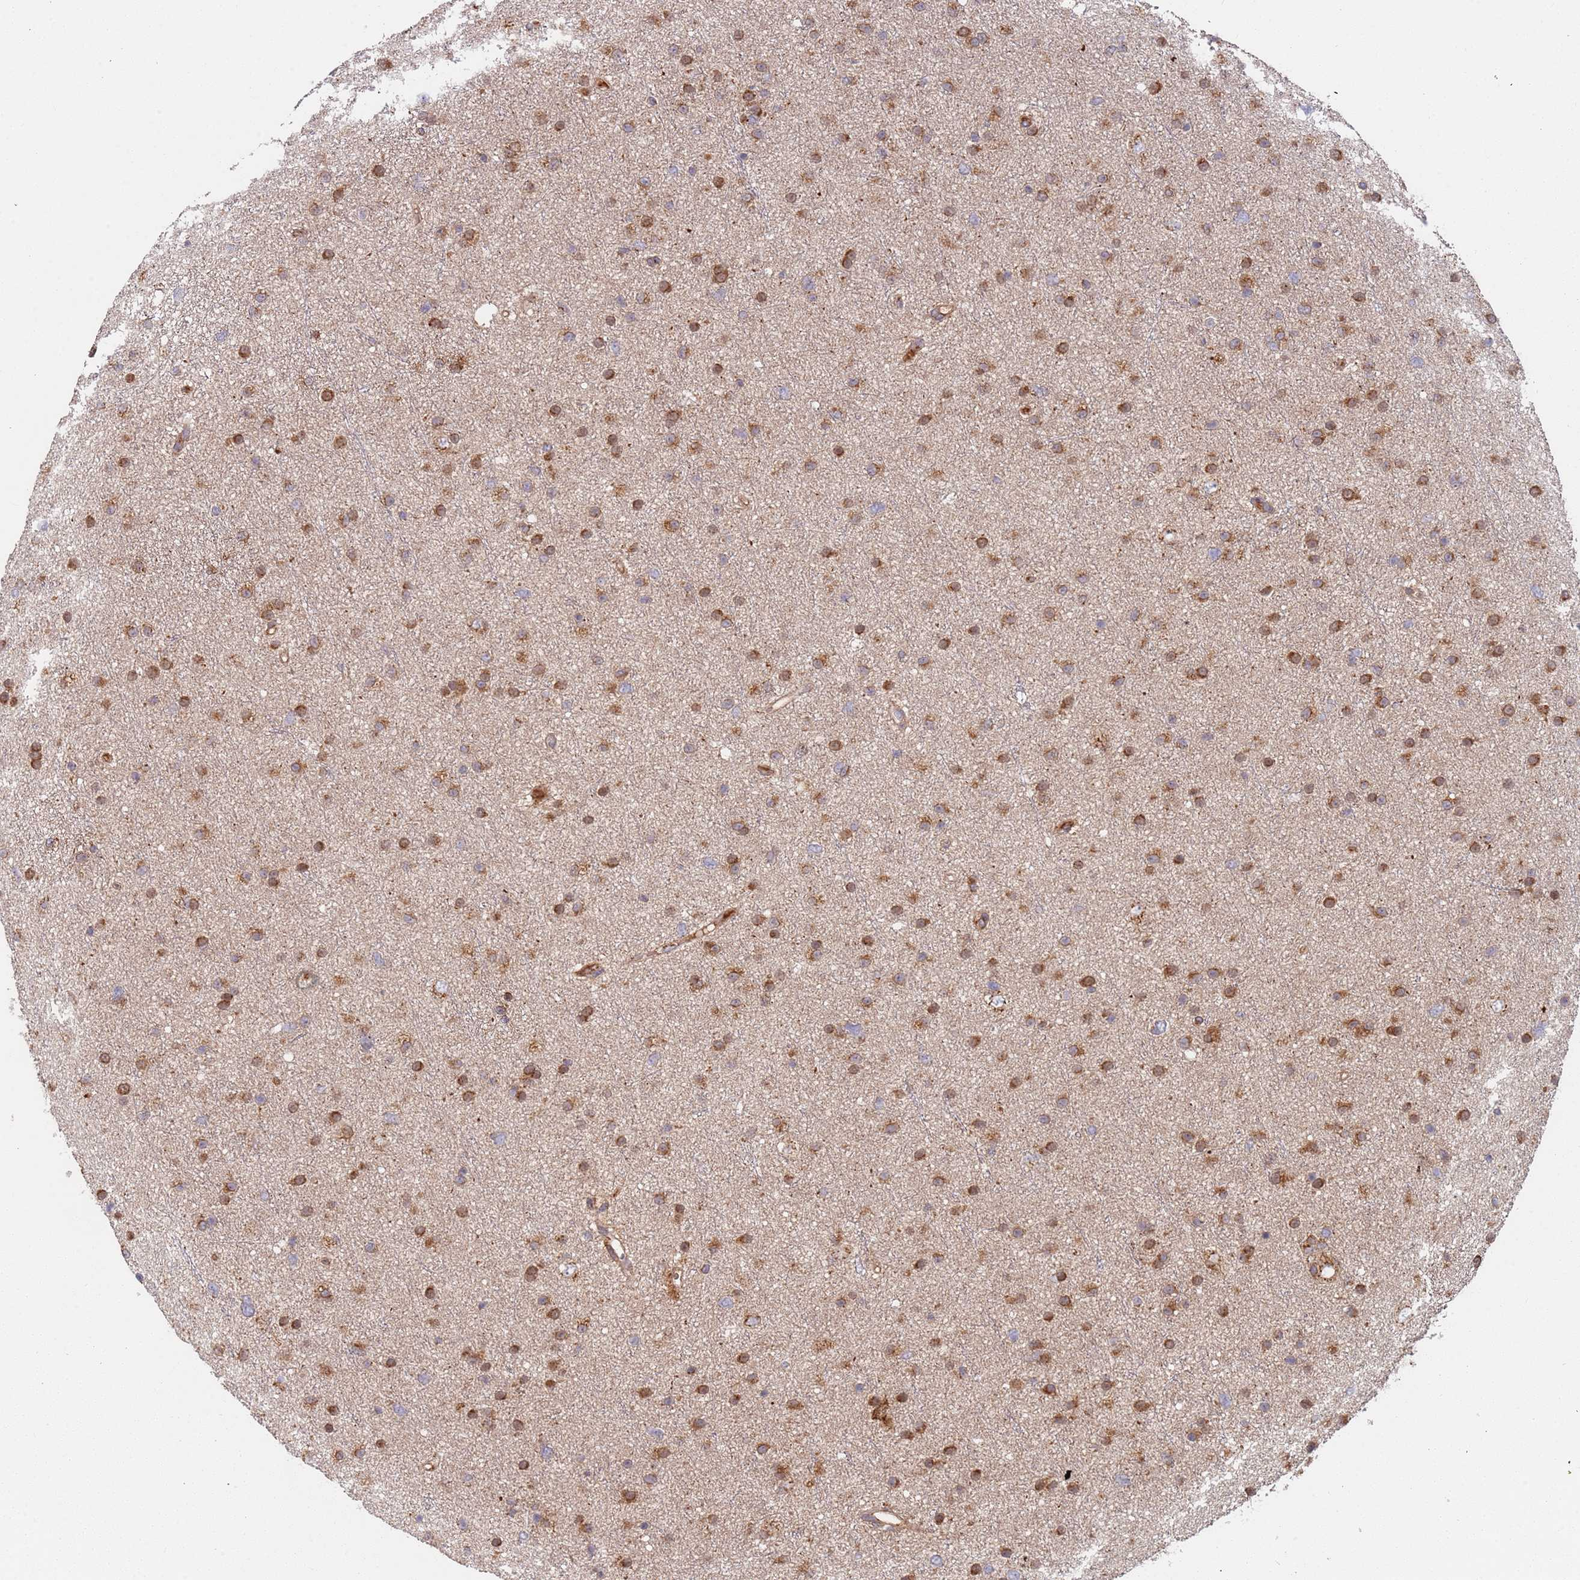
{"staining": {"intensity": "moderate", "quantity": ">75%", "location": "cytoplasmic/membranous"}, "tissue": "glioma", "cell_type": "Tumor cells", "image_type": "cancer", "snomed": [{"axis": "morphology", "description": "Glioma, malignant, Low grade"}, {"axis": "topography", "description": "Cerebral cortex"}], "caption": "This is an image of immunohistochemistry staining of glioma, which shows moderate positivity in the cytoplasmic/membranous of tumor cells.", "gene": "OR5A2", "patient": {"sex": "female", "age": 39}}